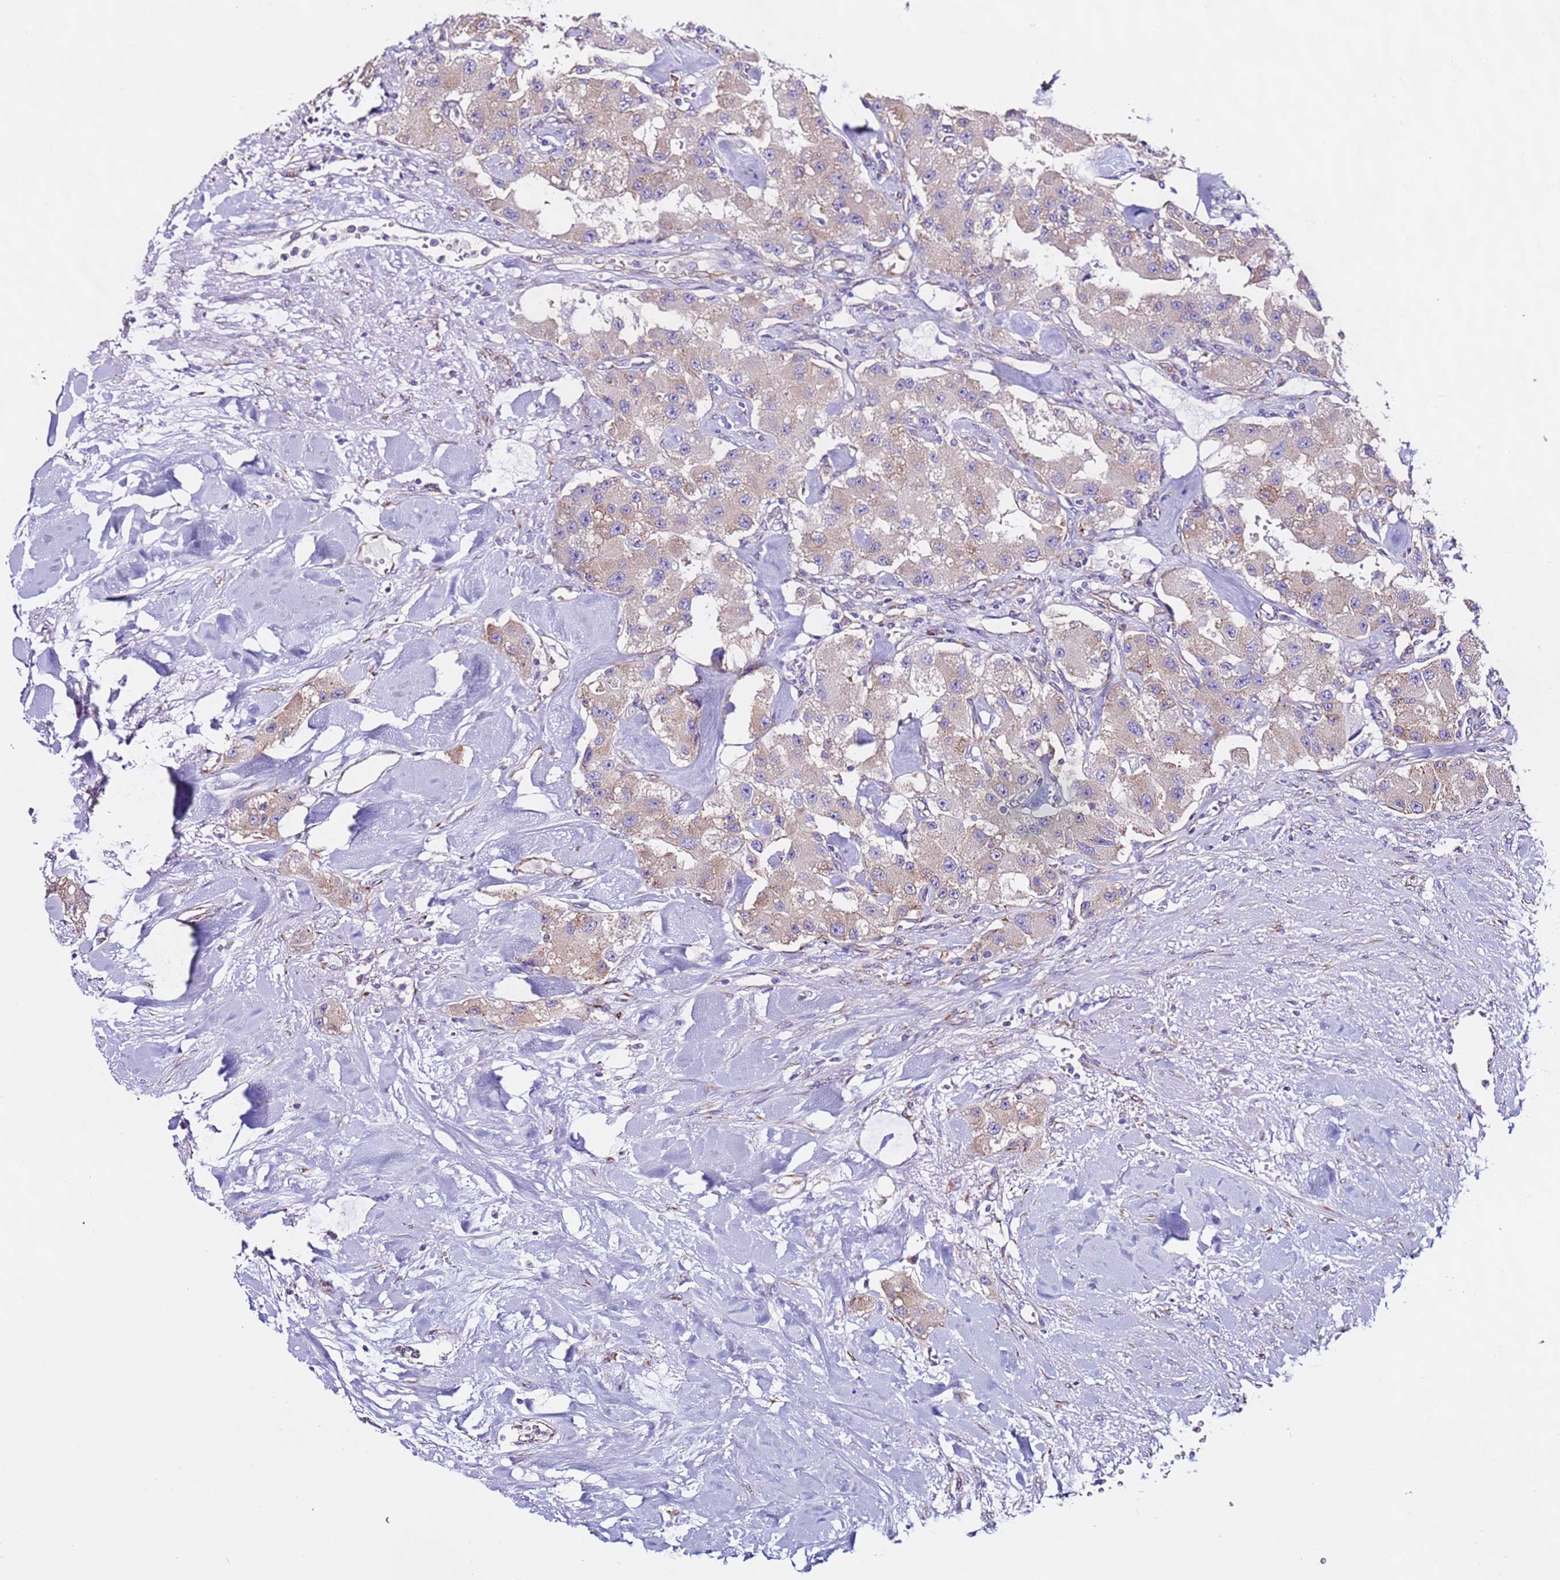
{"staining": {"intensity": "weak", "quantity": ">75%", "location": "cytoplasmic/membranous"}, "tissue": "carcinoid", "cell_type": "Tumor cells", "image_type": "cancer", "snomed": [{"axis": "morphology", "description": "Carcinoid, malignant, NOS"}, {"axis": "topography", "description": "Pancreas"}], "caption": "Carcinoid (malignant) was stained to show a protein in brown. There is low levels of weak cytoplasmic/membranous positivity in approximately >75% of tumor cells. Immunohistochemistry stains the protein in brown and the nuclei are stained blue.", "gene": "VARS1", "patient": {"sex": "male", "age": 41}}